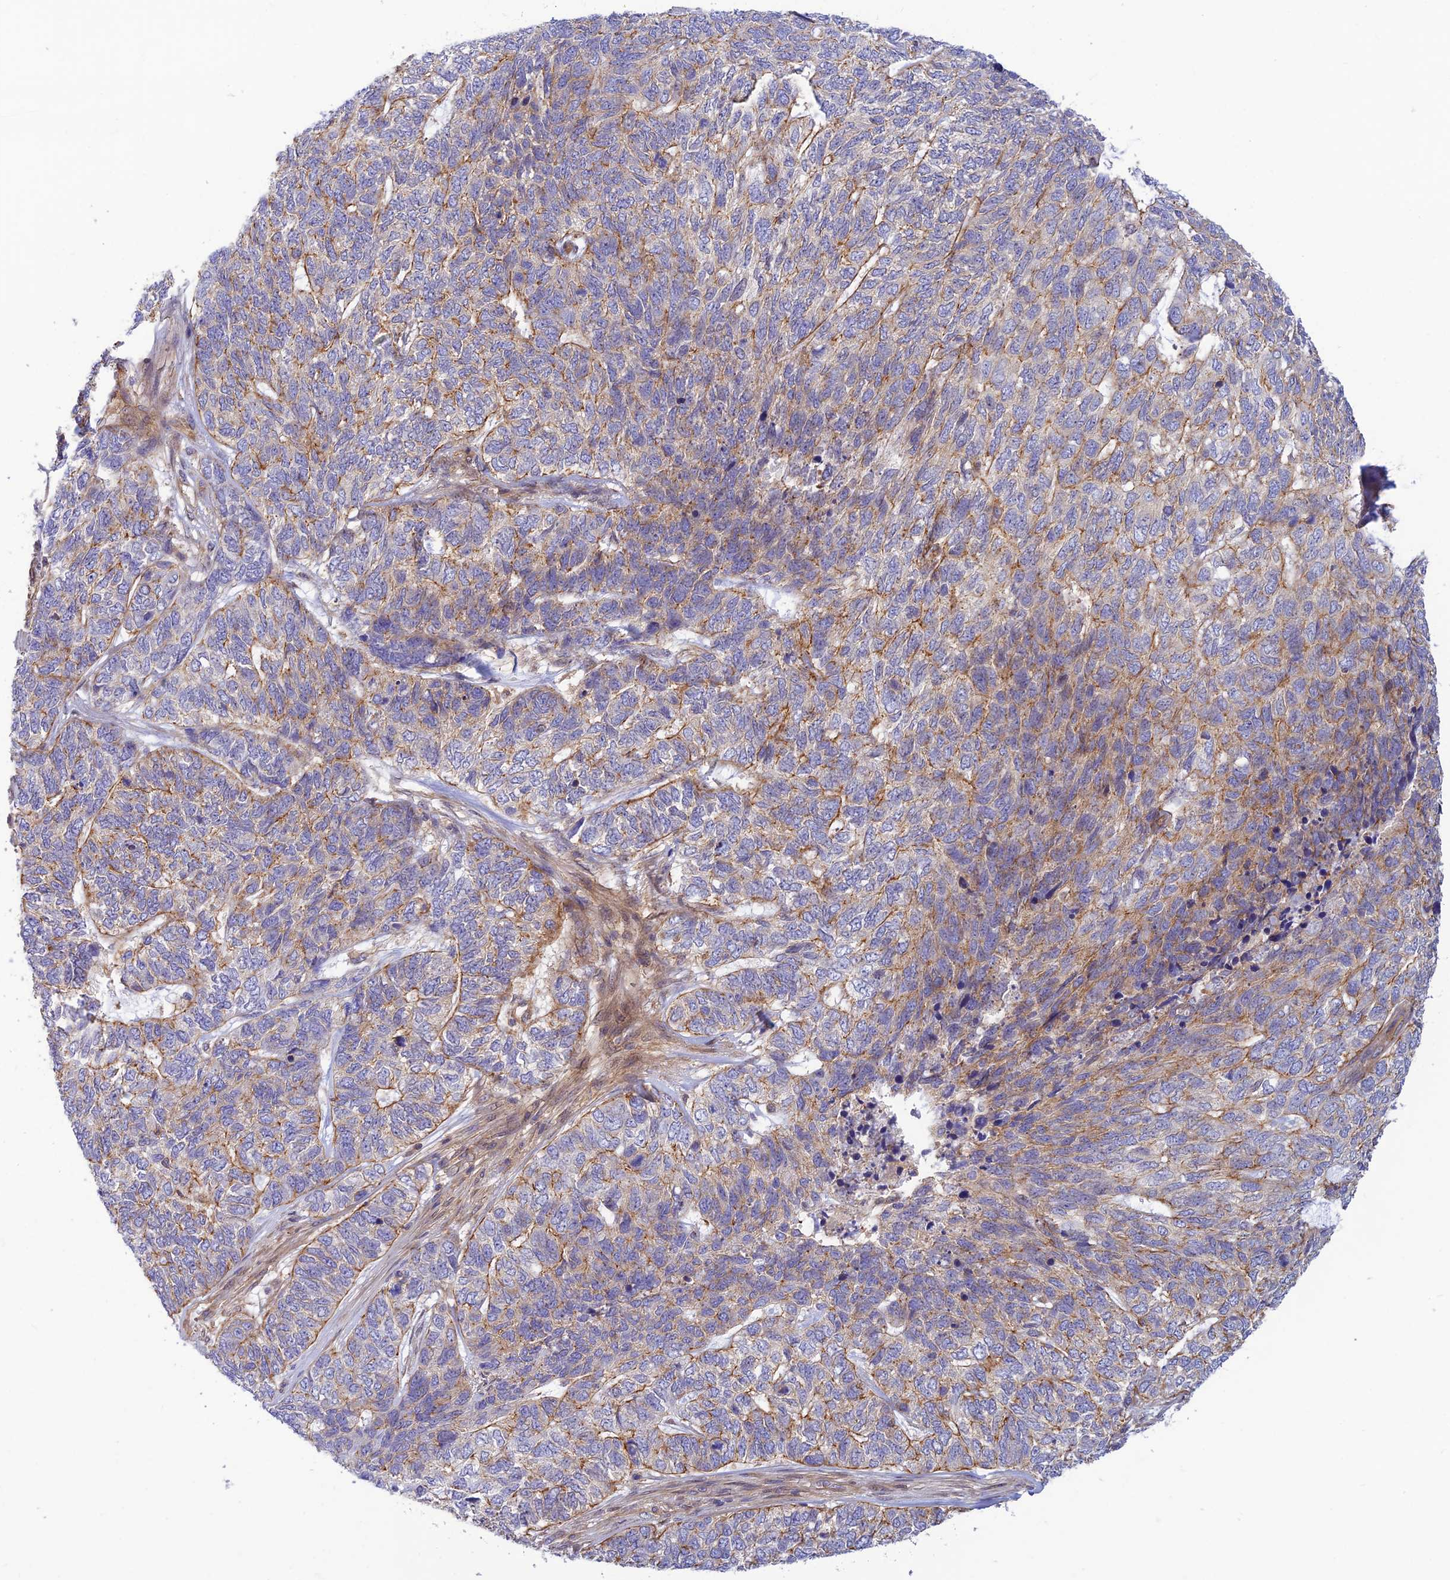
{"staining": {"intensity": "moderate", "quantity": "25%-75%", "location": "cytoplasmic/membranous"}, "tissue": "skin cancer", "cell_type": "Tumor cells", "image_type": "cancer", "snomed": [{"axis": "morphology", "description": "Basal cell carcinoma"}, {"axis": "topography", "description": "Skin"}], "caption": "DAB (3,3'-diaminobenzidine) immunohistochemical staining of skin basal cell carcinoma reveals moderate cytoplasmic/membranous protein staining in approximately 25%-75% of tumor cells.", "gene": "PPP1R12C", "patient": {"sex": "female", "age": 65}}